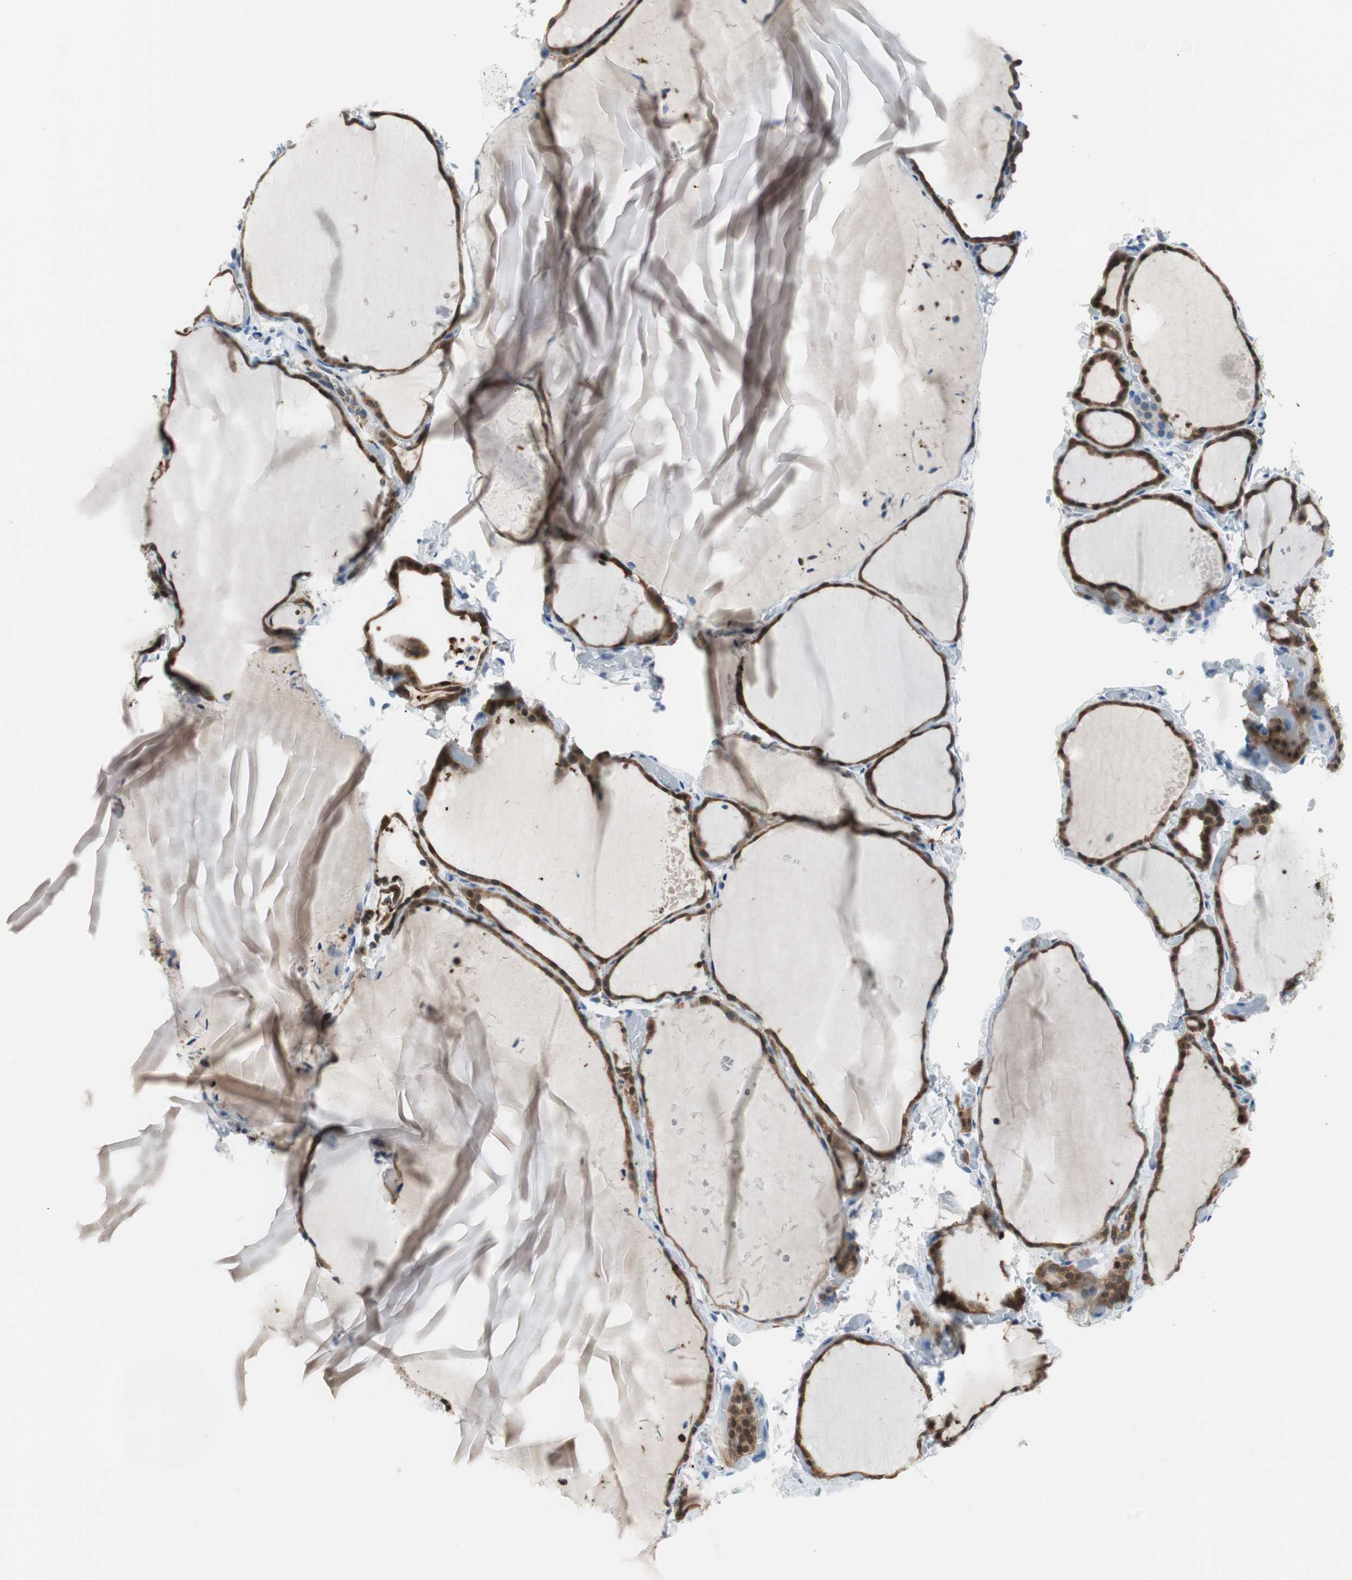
{"staining": {"intensity": "moderate", "quantity": ">75%", "location": "cytoplasmic/membranous"}, "tissue": "thyroid gland", "cell_type": "Glandular cells", "image_type": "normal", "snomed": [{"axis": "morphology", "description": "Normal tissue, NOS"}, {"axis": "topography", "description": "Thyroid gland"}], "caption": "High-magnification brightfield microscopy of normal thyroid gland stained with DAB (brown) and counterstained with hematoxylin (blue). glandular cells exhibit moderate cytoplasmic/membranous positivity is identified in approximately>75% of cells. The staining was performed using DAB (3,3'-diaminobenzidine) to visualize the protein expression in brown, while the nuclei were stained in blue with hematoxylin (Magnification: 20x).", "gene": "GRHL1", "patient": {"sex": "female", "age": 22}}